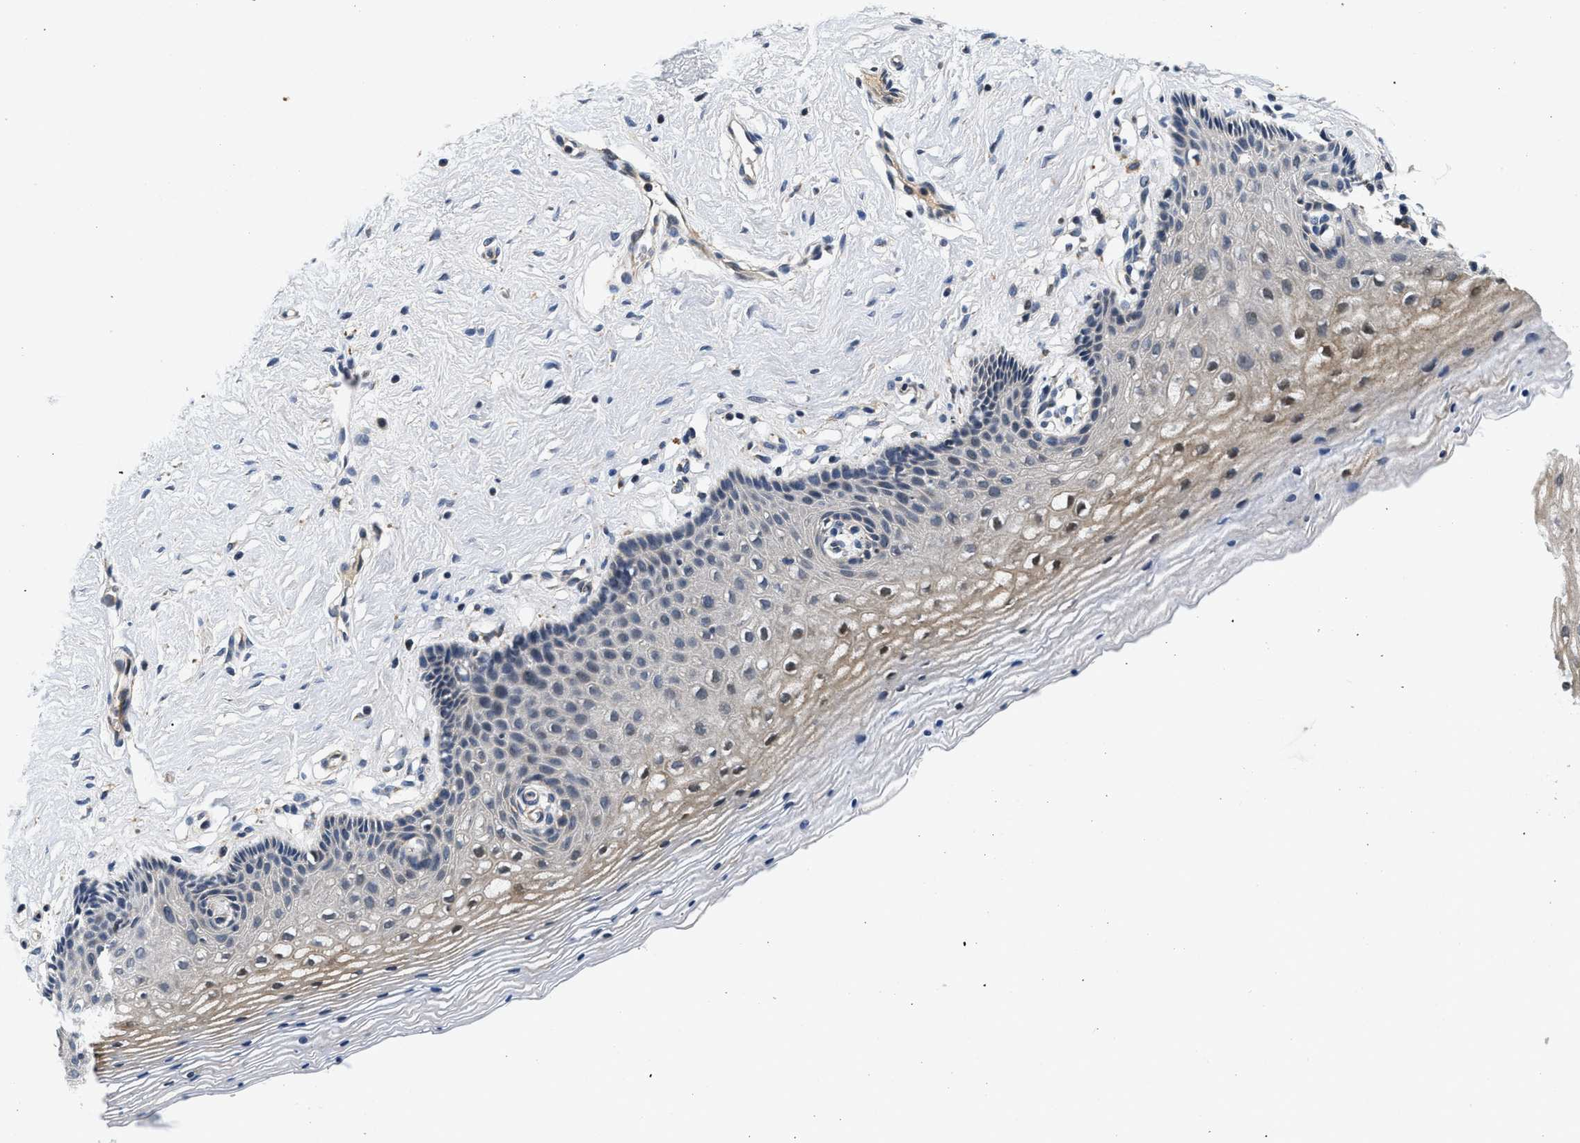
{"staining": {"intensity": "weak", "quantity": "25%-75%", "location": "cytoplasmic/membranous"}, "tissue": "vagina", "cell_type": "Squamous epithelial cells", "image_type": "normal", "snomed": [{"axis": "morphology", "description": "Normal tissue, NOS"}, {"axis": "topography", "description": "Vagina"}], "caption": "The histopathology image demonstrates a brown stain indicating the presence of a protein in the cytoplasmic/membranous of squamous epithelial cells in vagina. (Stains: DAB in brown, nuclei in blue, Microscopy: brightfield microscopy at high magnification).", "gene": "PDP1", "patient": {"sex": "female", "age": 32}}